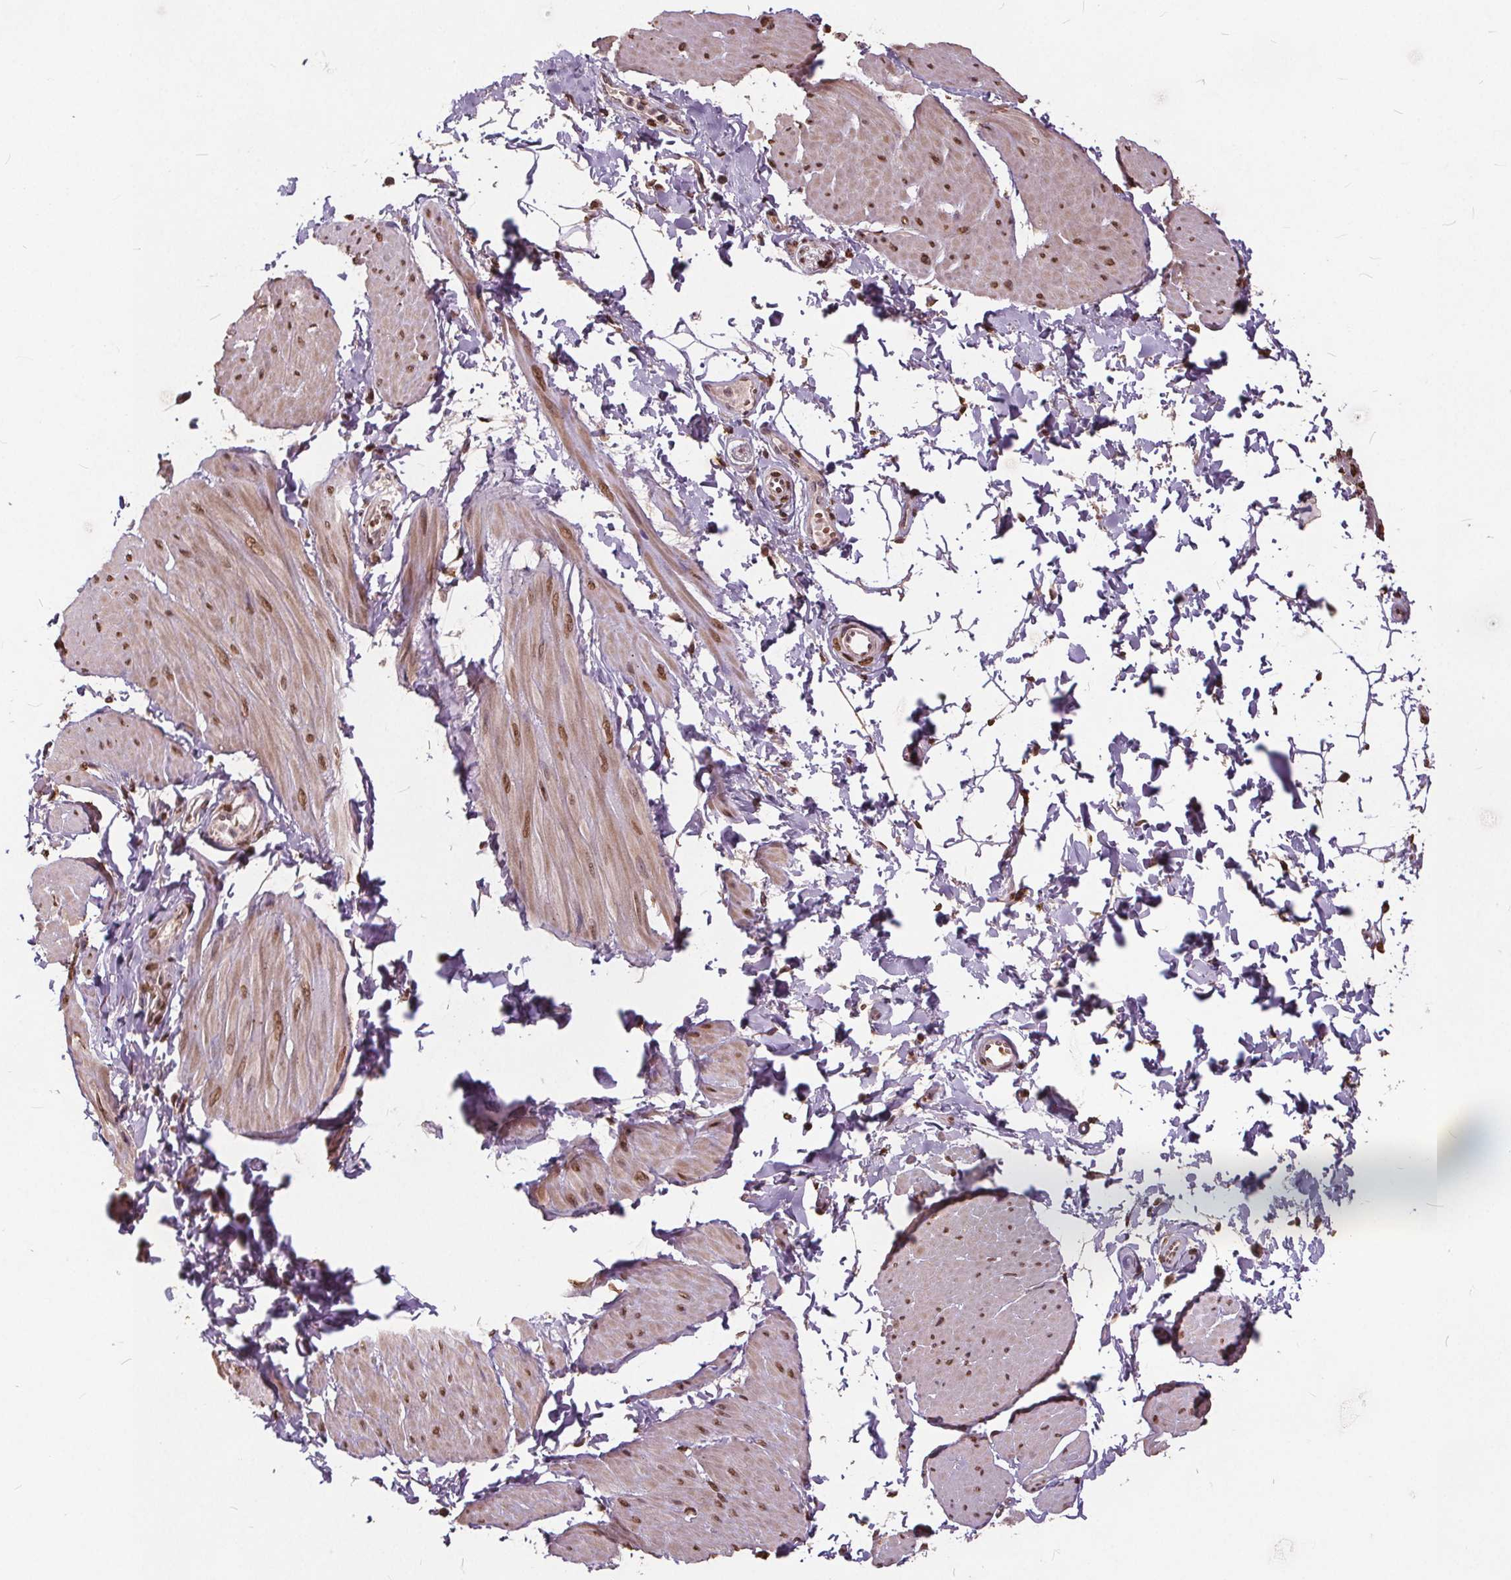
{"staining": {"intensity": "moderate", "quantity": "<25%", "location": "nuclear"}, "tissue": "adipose tissue", "cell_type": "Adipocytes", "image_type": "normal", "snomed": [{"axis": "morphology", "description": "Normal tissue, NOS"}, {"axis": "topography", "description": "Smooth muscle"}, {"axis": "topography", "description": "Peripheral nerve tissue"}], "caption": "Unremarkable adipose tissue demonstrates moderate nuclear staining in about <25% of adipocytes (DAB (3,3'-diaminobenzidine) = brown stain, brightfield microscopy at high magnification)..", "gene": "HIF1AN", "patient": {"sex": "male", "age": 58}}